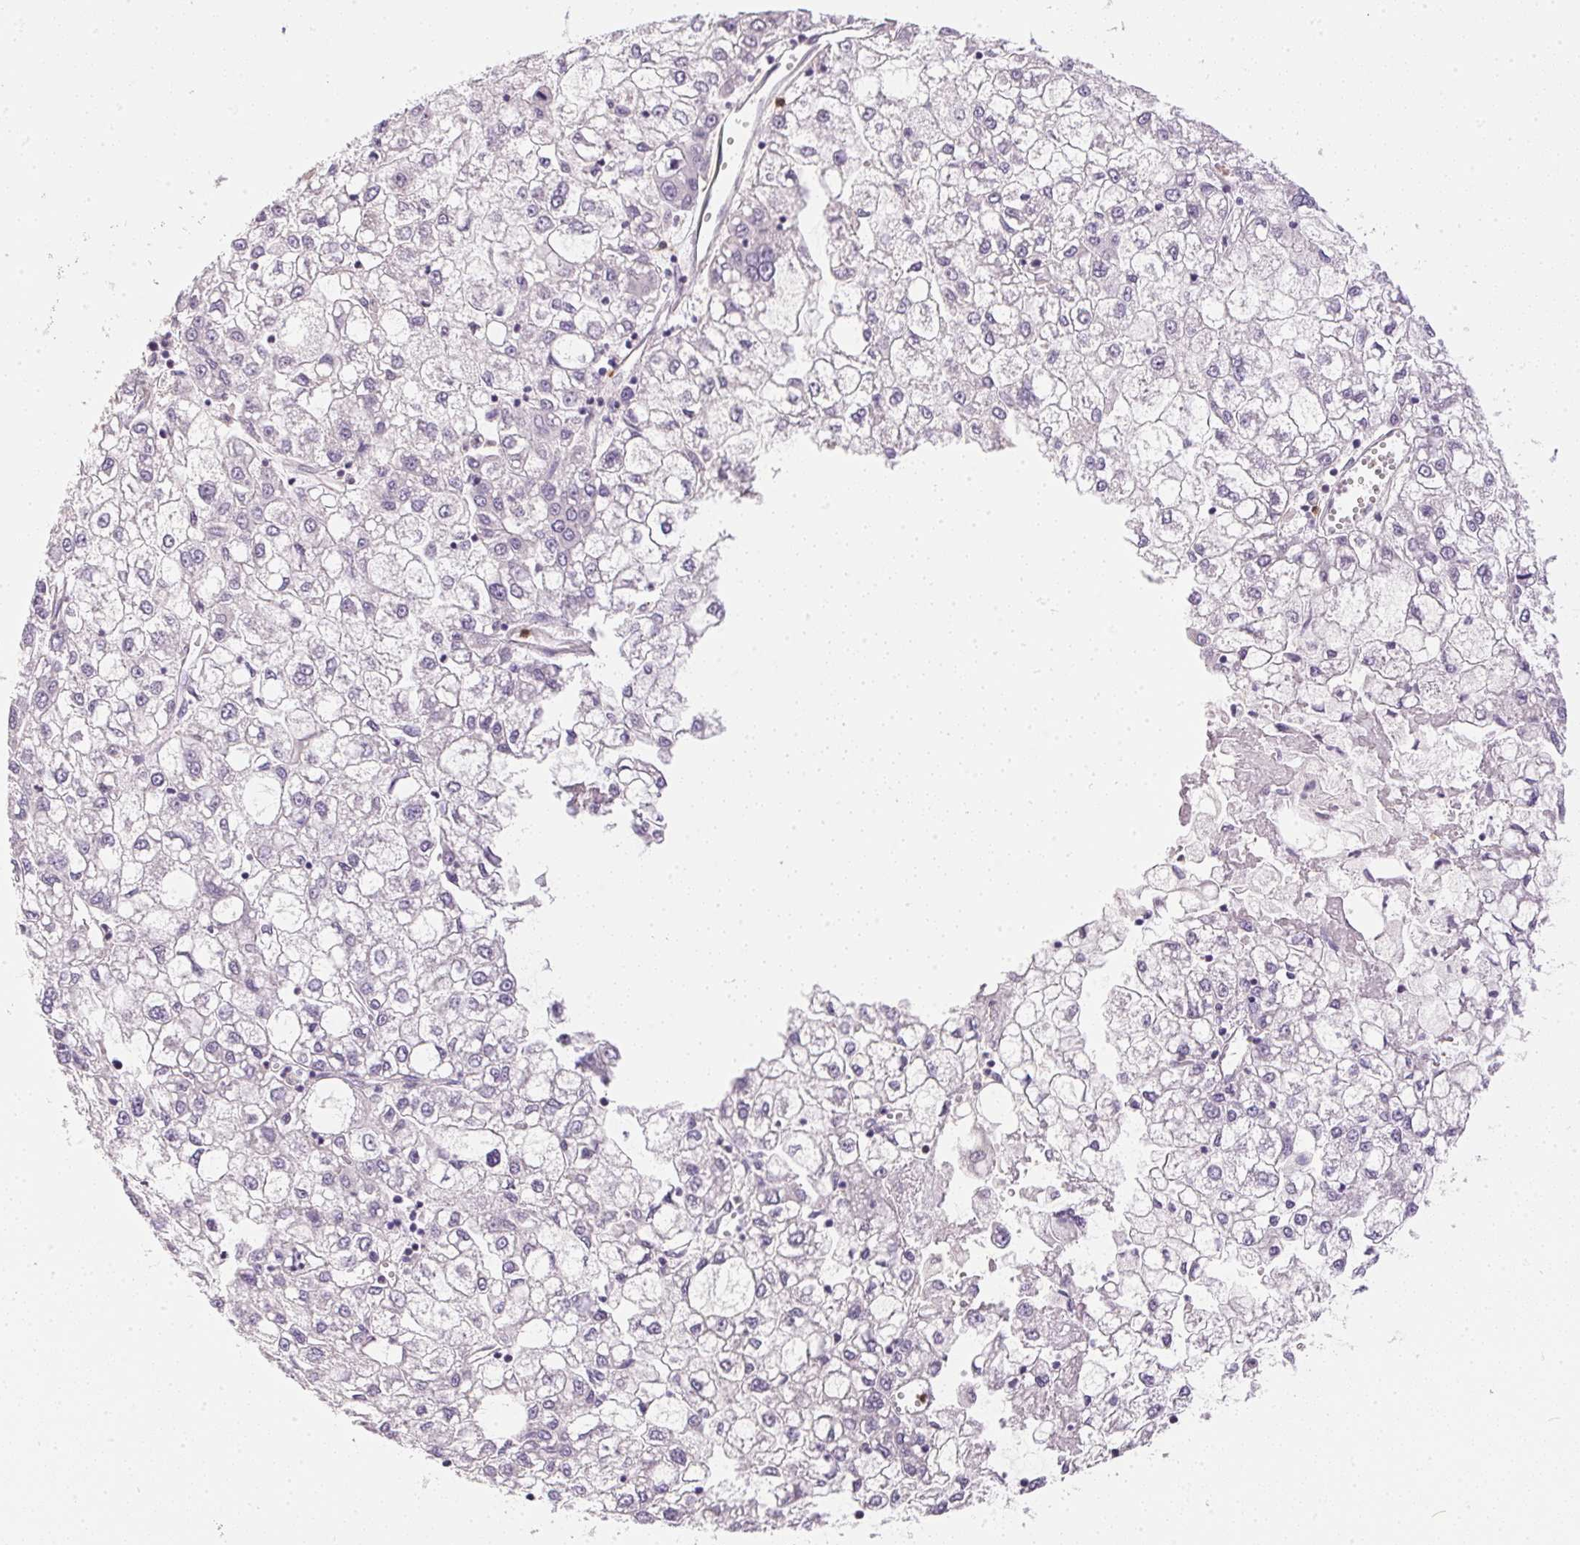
{"staining": {"intensity": "negative", "quantity": "none", "location": "none"}, "tissue": "liver cancer", "cell_type": "Tumor cells", "image_type": "cancer", "snomed": [{"axis": "morphology", "description": "Carcinoma, Hepatocellular, NOS"}, {"axis": "topography", "description": "Liver"}], "caption": "Tumor cells show no significant expression in liver cancer (hepatocellular carcinoma).", "gene": "S100A3", "patient": {"sex": "male", "age": 40}}